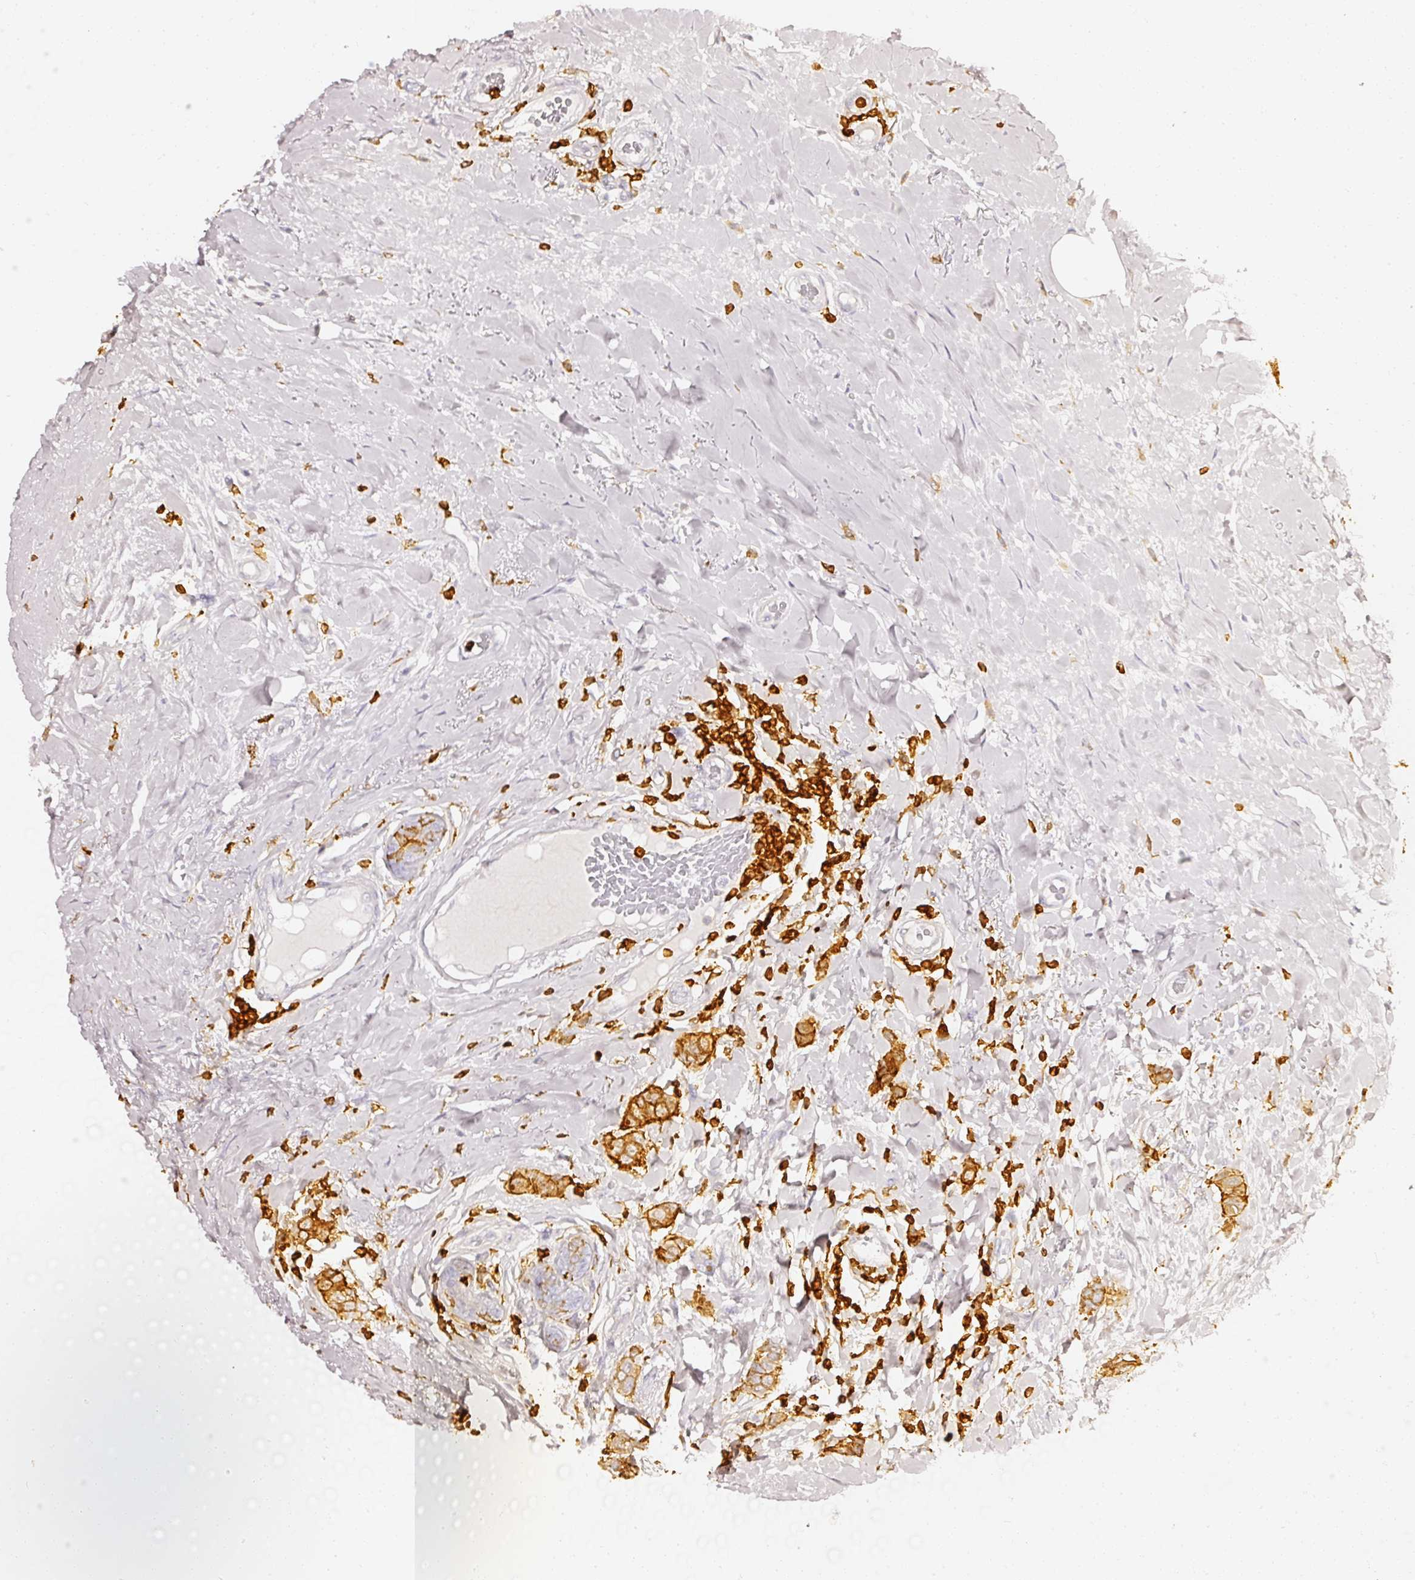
{"staining": {"intensity": "strong", "quantity": ">75%", "location": "cytoplasmic/membranous"}, "tissue": "breast cancer", "cell_type": "Tumor cells", "image_type": "cancer", "snomed": [{"axis": "morphology", "description": "Lobular carcinoma"}, {"axis": "topography", "description": "Breast"}], "caption": "Lobular carcinoma (breast) stained with a protein marker exhibits strong staining in tumor cells.", "gene": "EVL", "patient": {"sex": "female", "age": 51}}